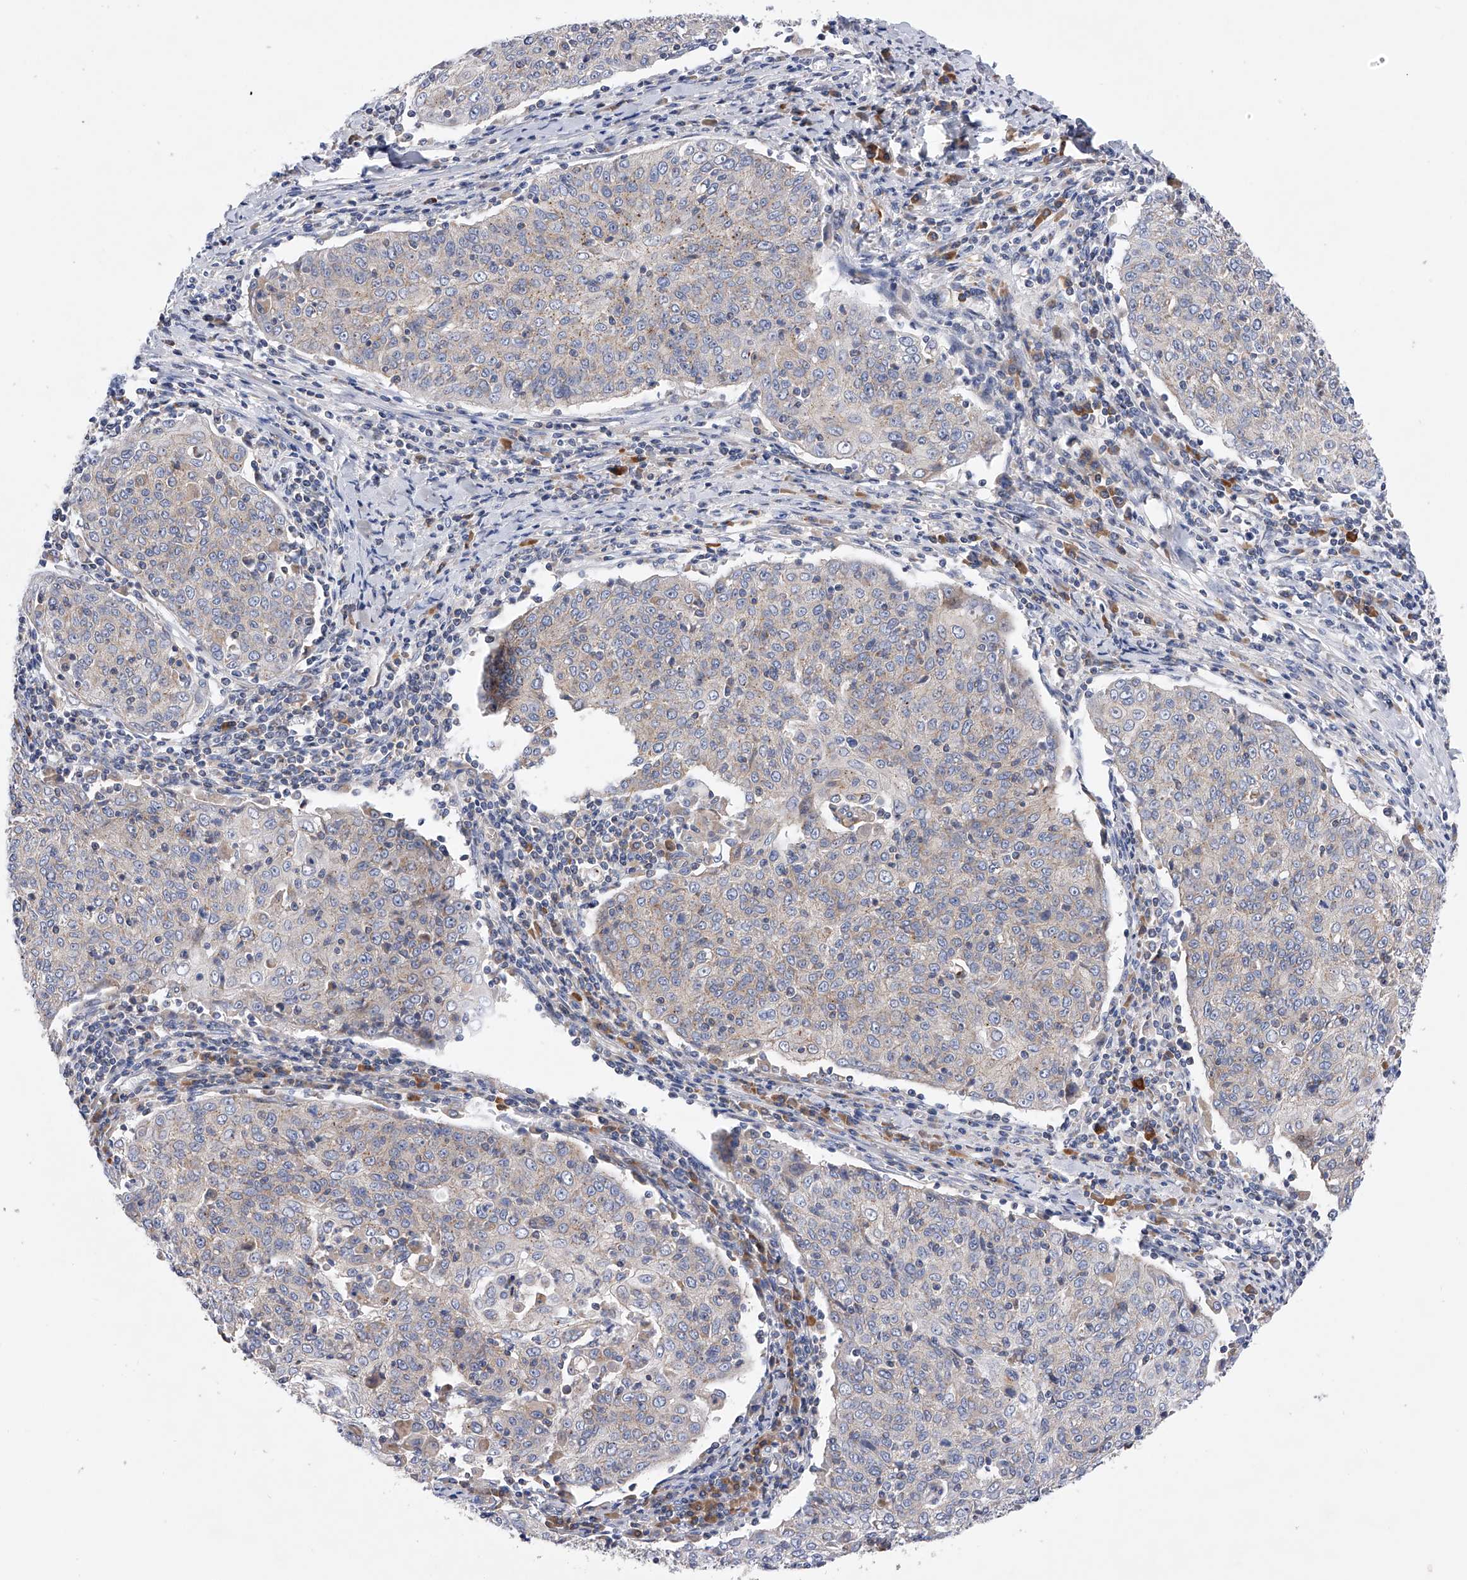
{"staining": {"intensity": "weak", "quantity": "<25%", "location": "cytoplasmic/membranous"}, "tissue": "cervical cancer", "cell_type": "Tumor cells", "image_type": "cancer", "snomed": [{"axis": "morphology", "description": "Squamous cell carcinoma, NOS"}, {"axis": "topography", "description": "Cervix"}], "caption": "Human cervical cancer stained for a protein using immunohistochemistry (IHC) shows no expression in tumor cells.", "gene": "MLYCD", "patient": {"sex": "female", "age": 48}}